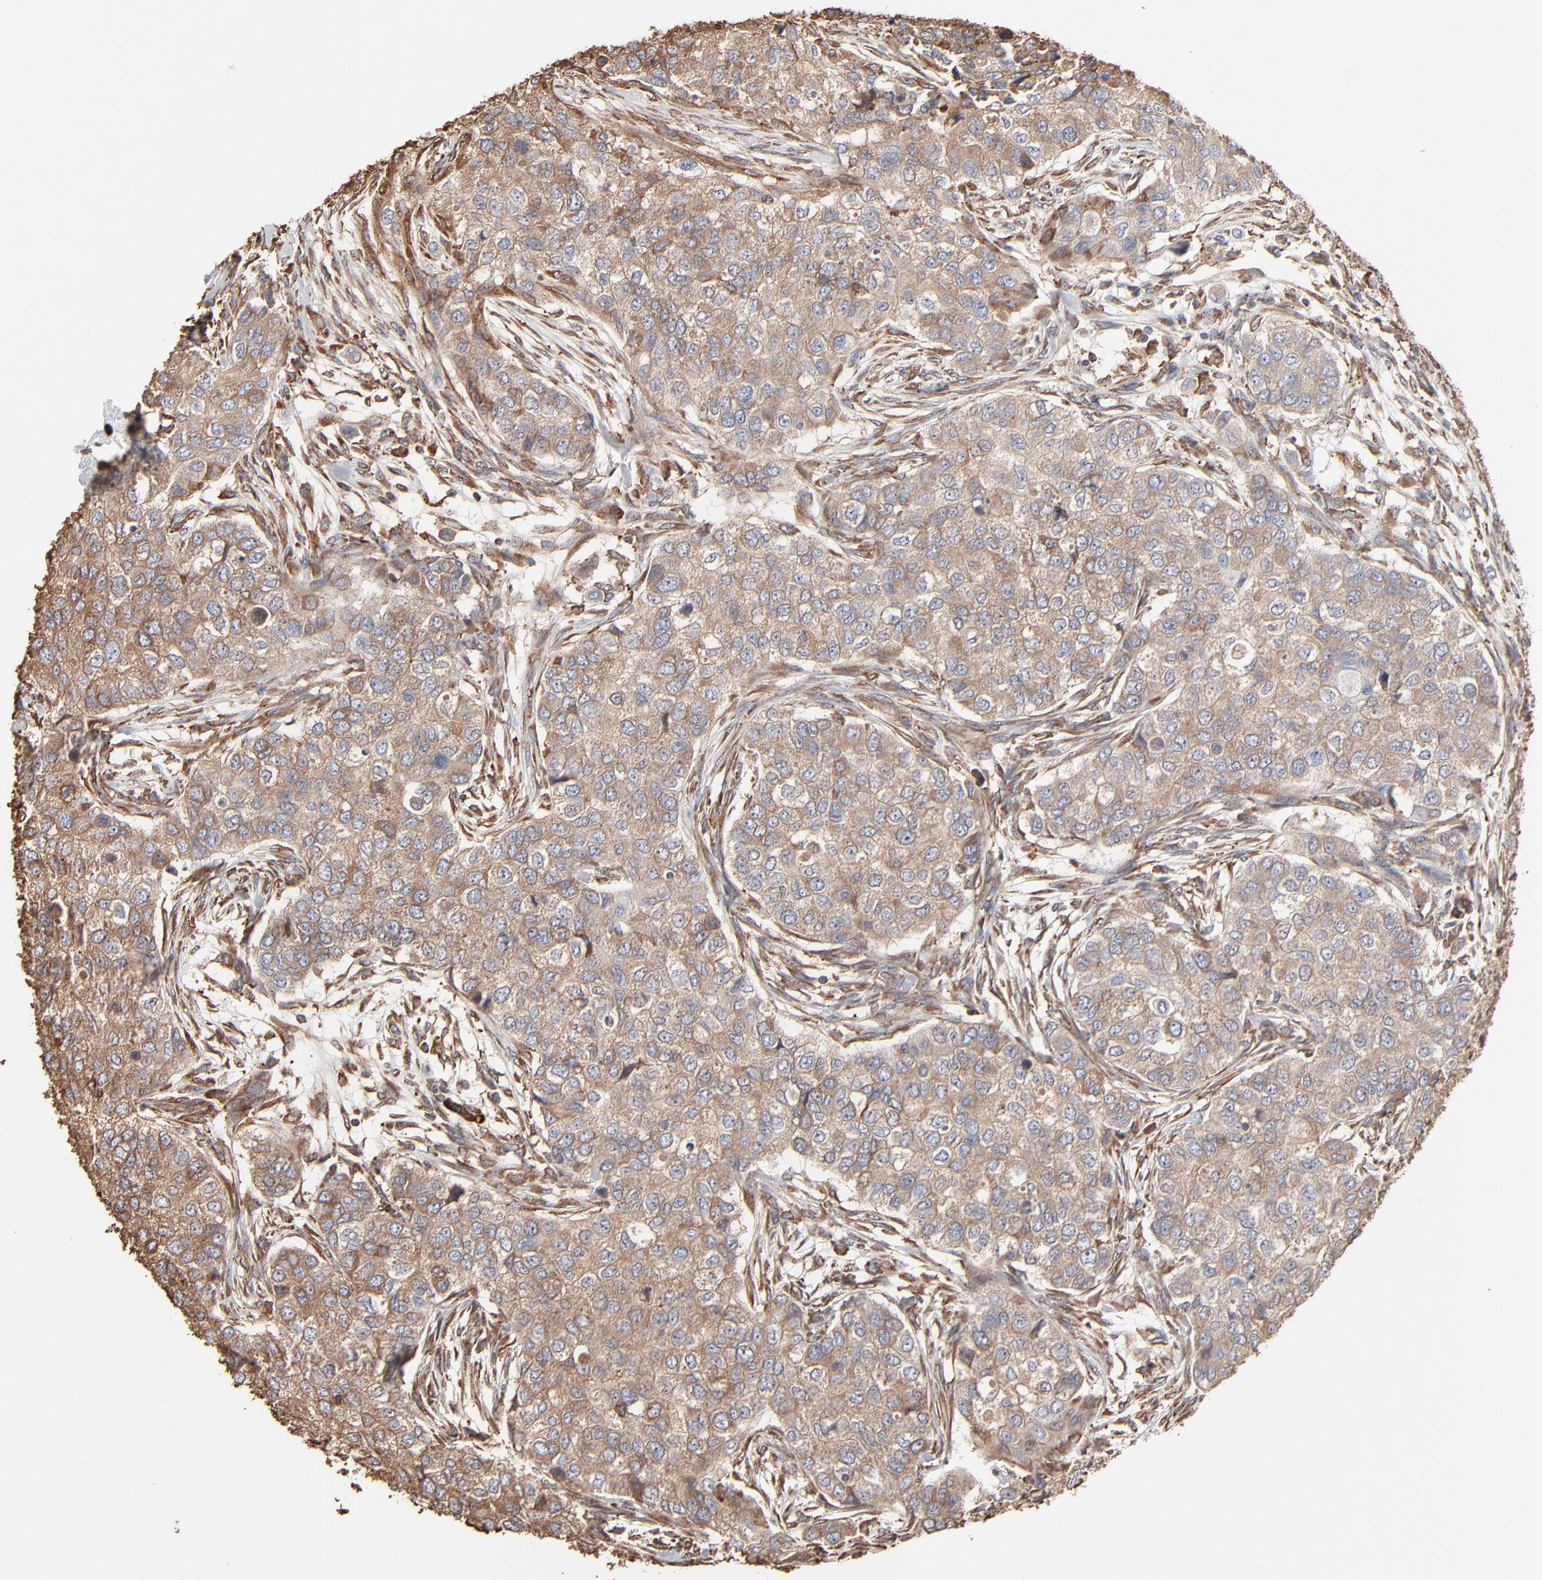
{"staining": {"intensity": "weak", "quantity": ">75%", "location": "cytoplasmic/membranous"}, "tissue": "breast cancer", "cell_type": "Tumor cells", "image_type": "cancer", "snomed": [{"axis": "morphology", "description": "Normal tissue, NOS"}, {"axis": "morphology", "description": "Duct carcinoma"}, {"axis": "topography", "description": "Breast"}], "caption": "This is an image of immunohistochemistry (IHC) staining of breast cancer (intraductal carcinoma), which shows weak staining in the cytoplasmic/membranous of tumor cells.", "gene": "PDIA3", "patient": {"sex": "female", "age": 49}}